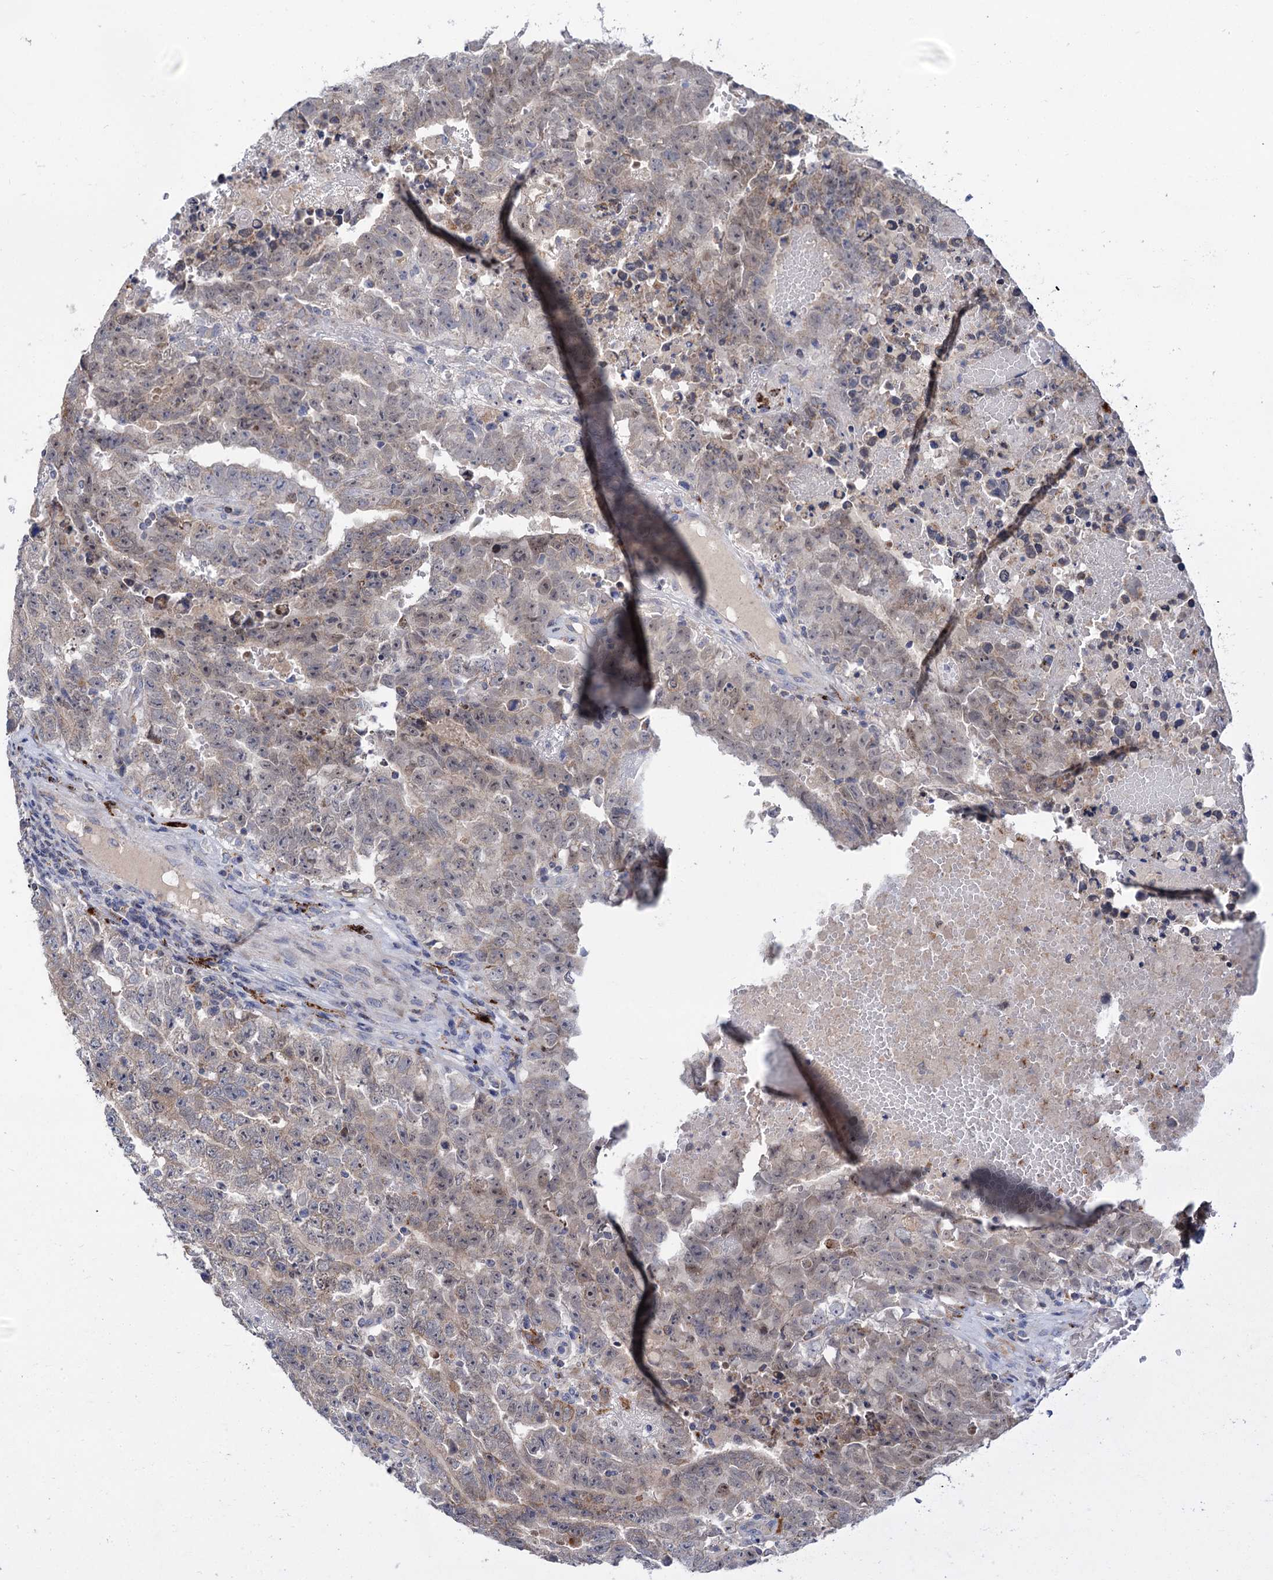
{"staining": {"intensity": "negative", "quantity": "none", "location": "none"}, "tissue": "testis cancer", "cell_type": "Tumor cells", "image_type": "cancer", "snomed": [{"axis": "morphology", "description": "Carcinoma, Embryonal, NOS"}, {"axis": "topography", "description": "Testis"}], "caption": "A photomicrograph of embryonal carcinoma (testis) stained for a protein demonstrates no brown staining in tumor cells.", "gene": "ANKS3", "patient": {"sex": "male", "age": 25}}